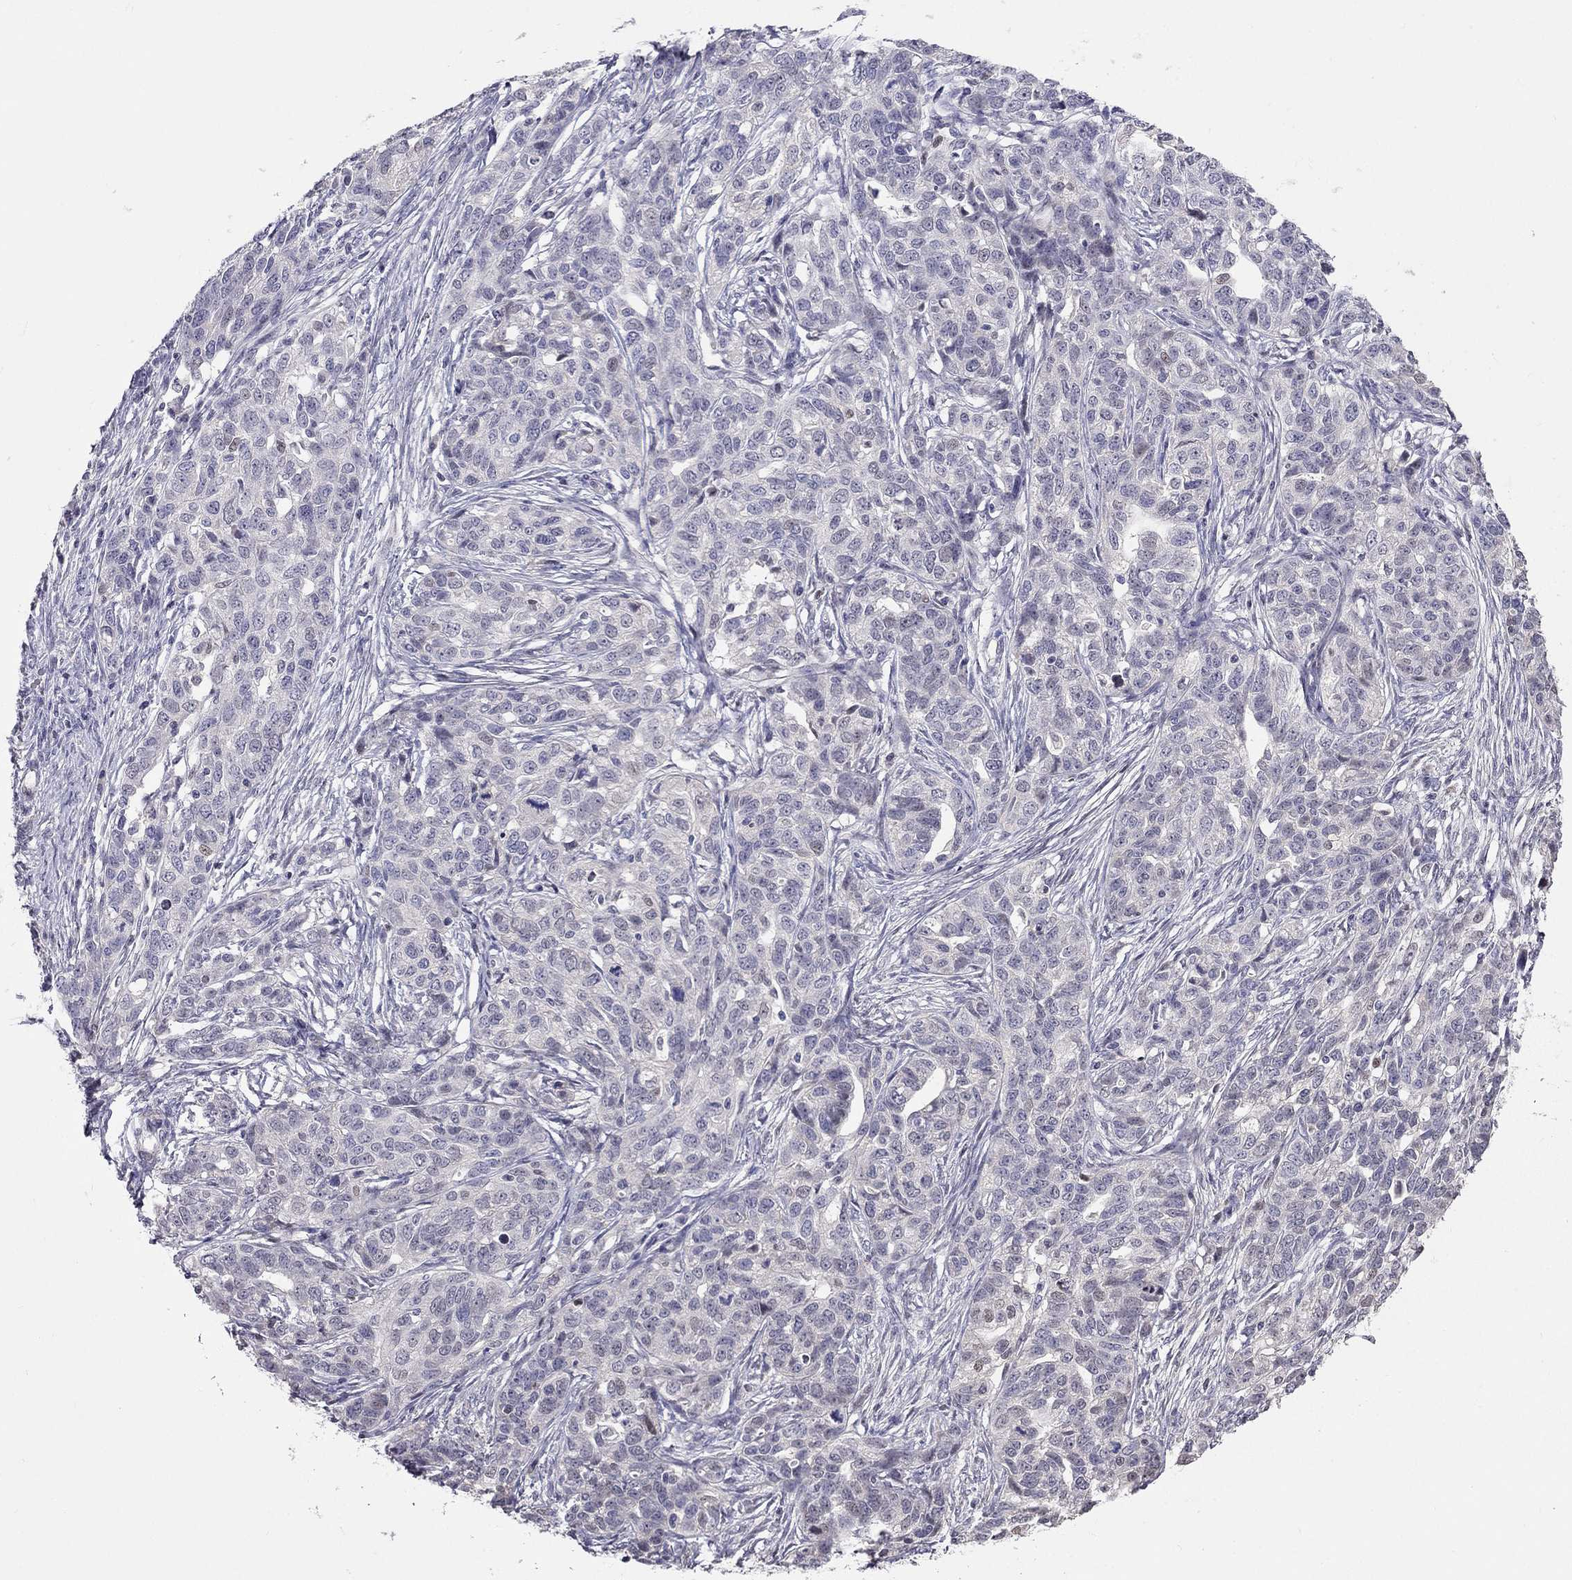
{"staining": {"intensity": "negative", "quantity": "none", "location": "none"}, "tissue": "ovarian cancer", "cell_type": "Tumor cells", "image_type": "cancer", "snomed": [{"axis": "morphology", "description": "Cystadenocarcinoma, serous, NOS"}, {"axis": "topography", "description": "Ovary"}], "caption": "Immunohistochemistry photomicrograph of neoplastic tissue: human serous cystadenocarcinoma (ovarian) stained with DAB demonstrates no significant protein expression in tumor cells. The staining was performed using DAB (3,3'-diaminobenzidine) to visualize the protein expression in brown, while the nuclei were stained in blue with hematoxylin (Magnification: 20x).", "gene": "LRRC39", "patient": {"sex": "female", "age": 71}}